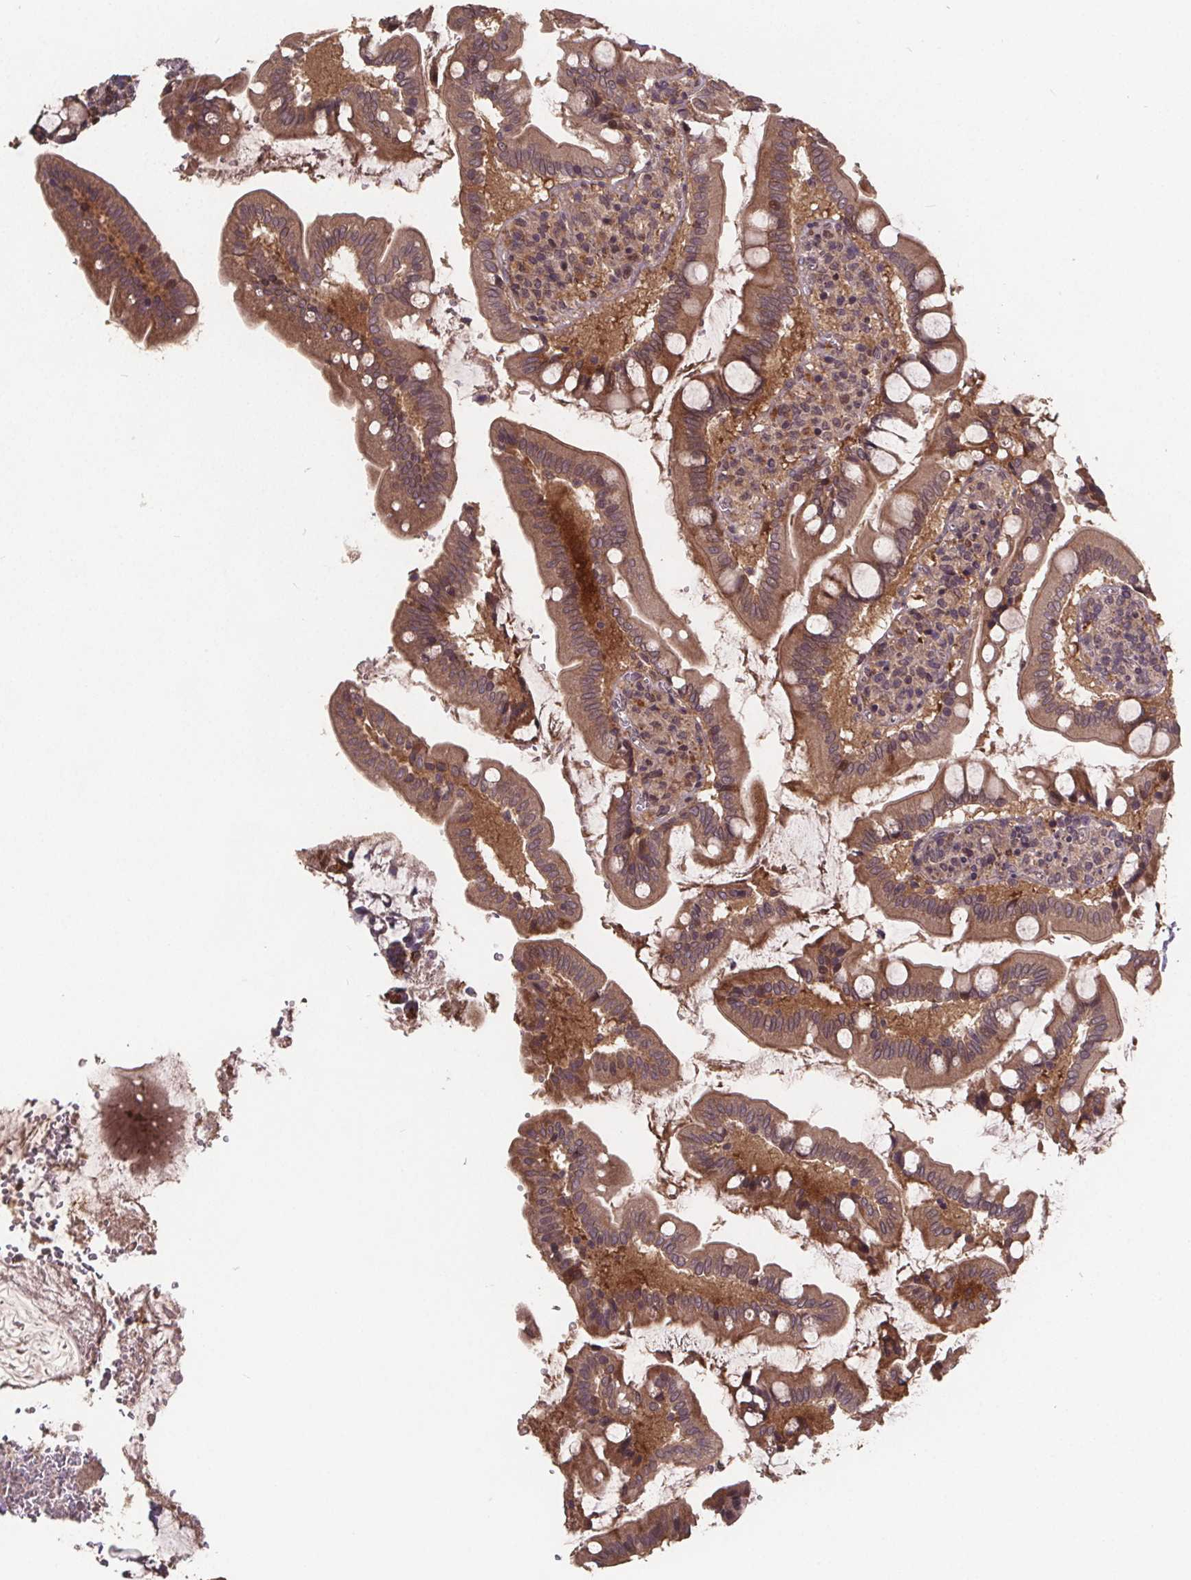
{"staining": {"intensity": "moderate", "quantity": ">75%", "location": "cytoplasmic/membranous"}, "tissue": "small intestine", "cell_type": "Glandular cells", "image_type": "normal", "snomed": [{"axis": "morphology", "description": "Normal tissue, NOS"}, {"axis": "topography", "description": "Small intestine"}], "caption": "IHC (DAB (3,3'-diaminobenzidine)) staining of unremarkable small intestine displays moderate cytoplasmic/membranous protein staining in about >75% of glandular cells. Nuclei are stained in blue.", "gene": "USP9X", "patient": {"sex": "female", "age": 56}}